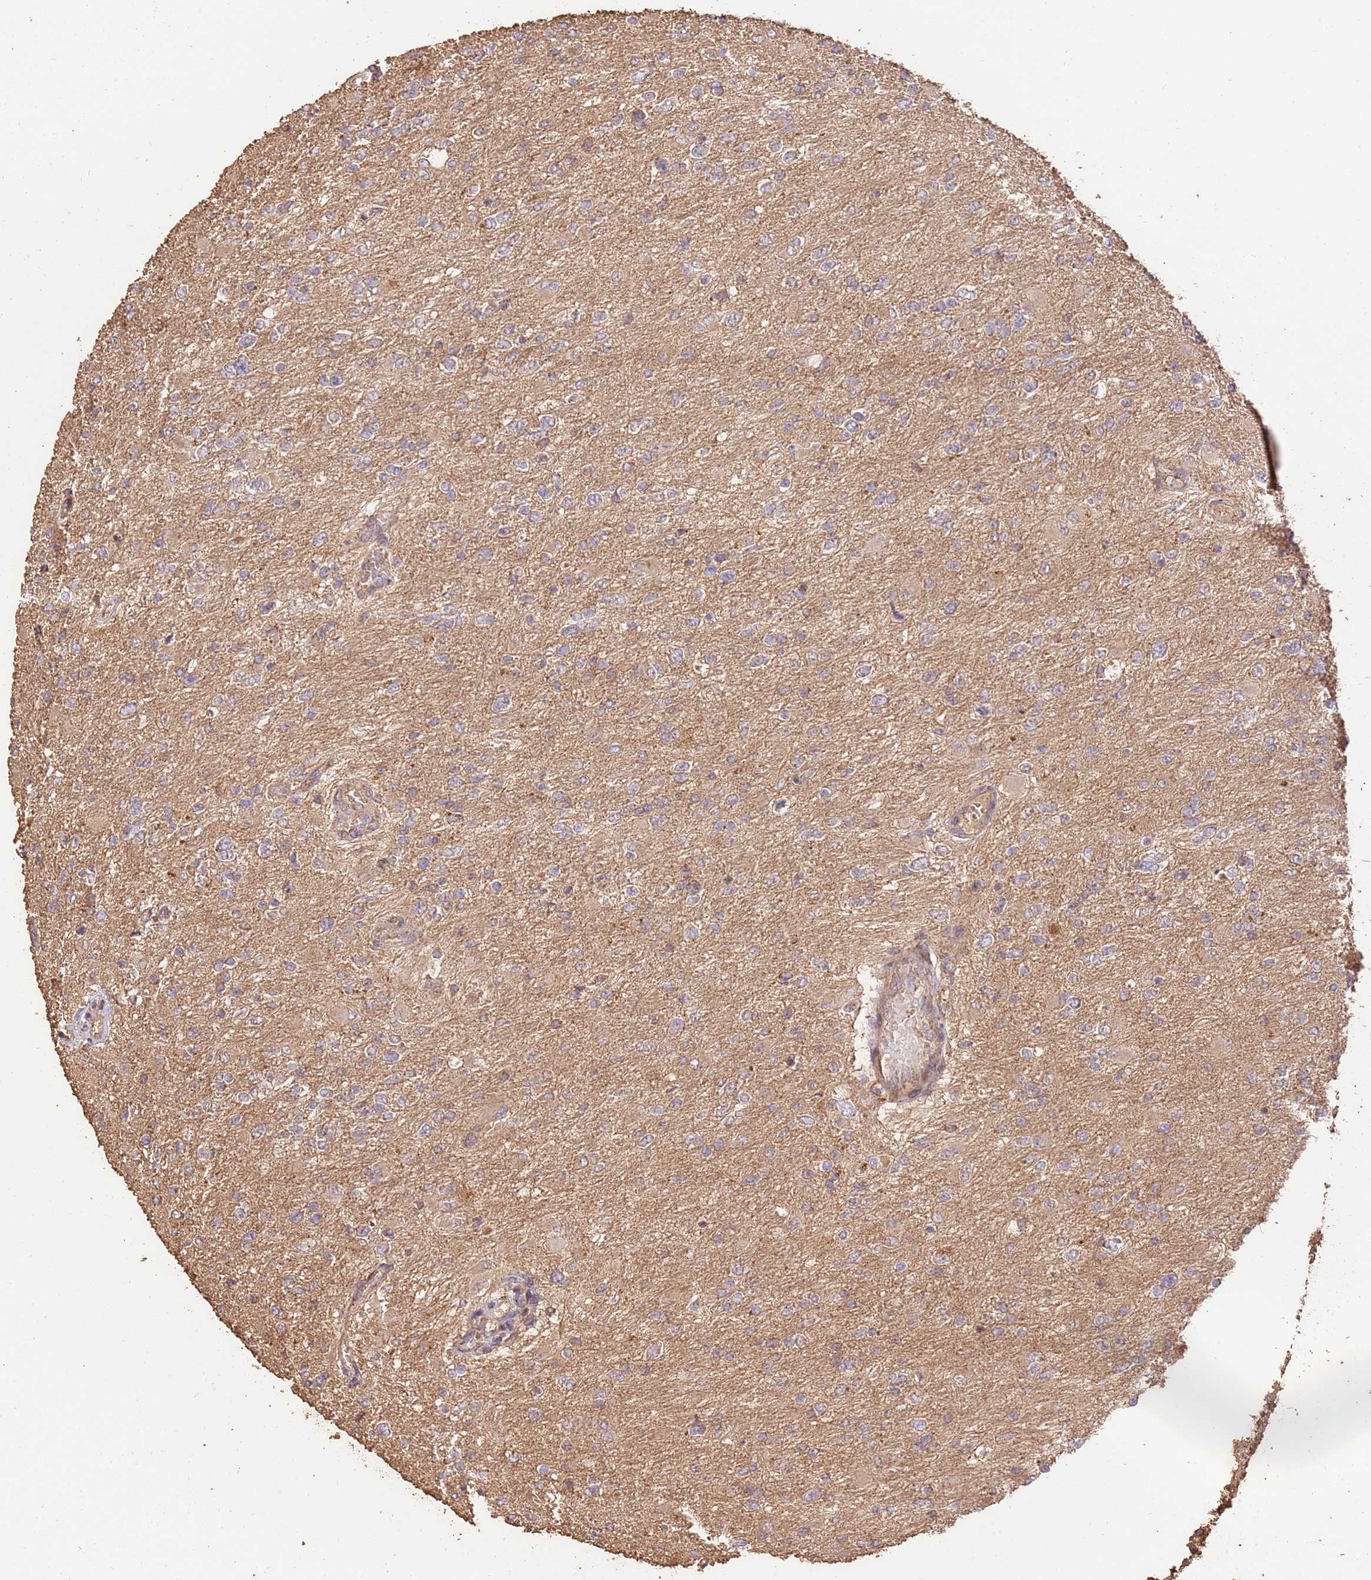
{"staining": {"intensity": "negative", "quantity": "none", "location": "none"}, "tissue": "glioma", "cell_type": "Tumor cells", "image_type": "cancer", "snomed": [{"axis": "morphology", "description": "Glioma, malignant, High grade"}, {"axis": "topography", "description": "Cerebral cortex"}], "caption": "Human glioma stained for a protein using immunohistochemistry shows no positivity in tumor cells.", "gene": "LRRC28", "patient": {"sex": "female", "age": 36}}